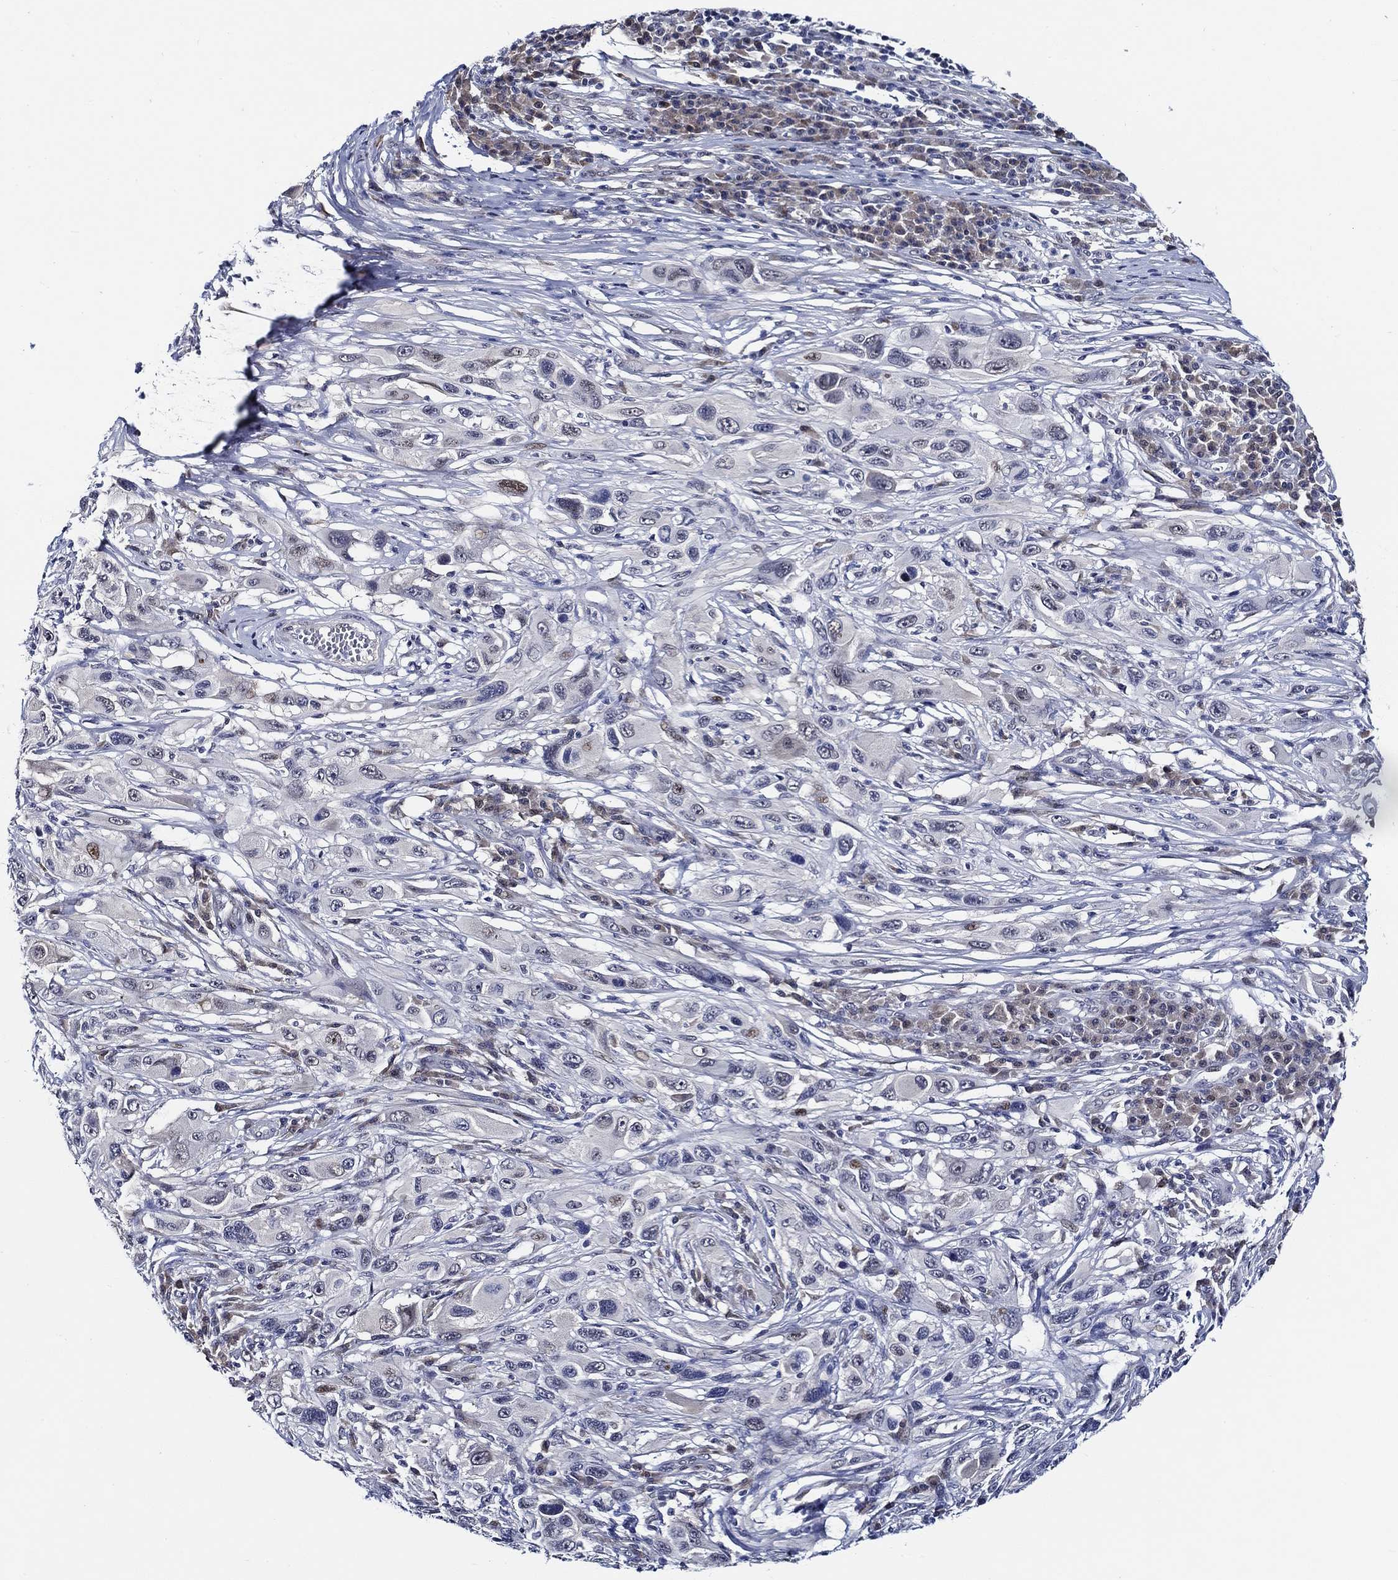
{"staining": {"intensity": "negative", "quantity": "none", "location": "none"}, "tissue": "melanoma", "cell_type": "Tumor cells", "image_type": "cancer", "snomed": [{"axis": "morphology", "description": "Malignant melanoma, NOS"}, {"axis": "topography", "description": "Skin"}], "caption": "This is an immunohistochemistry (IHC) image of melanoma. There is no staining in tumor cells.", "gene": "C8orf48", "patient": {"sex": "male", "age": 53}}